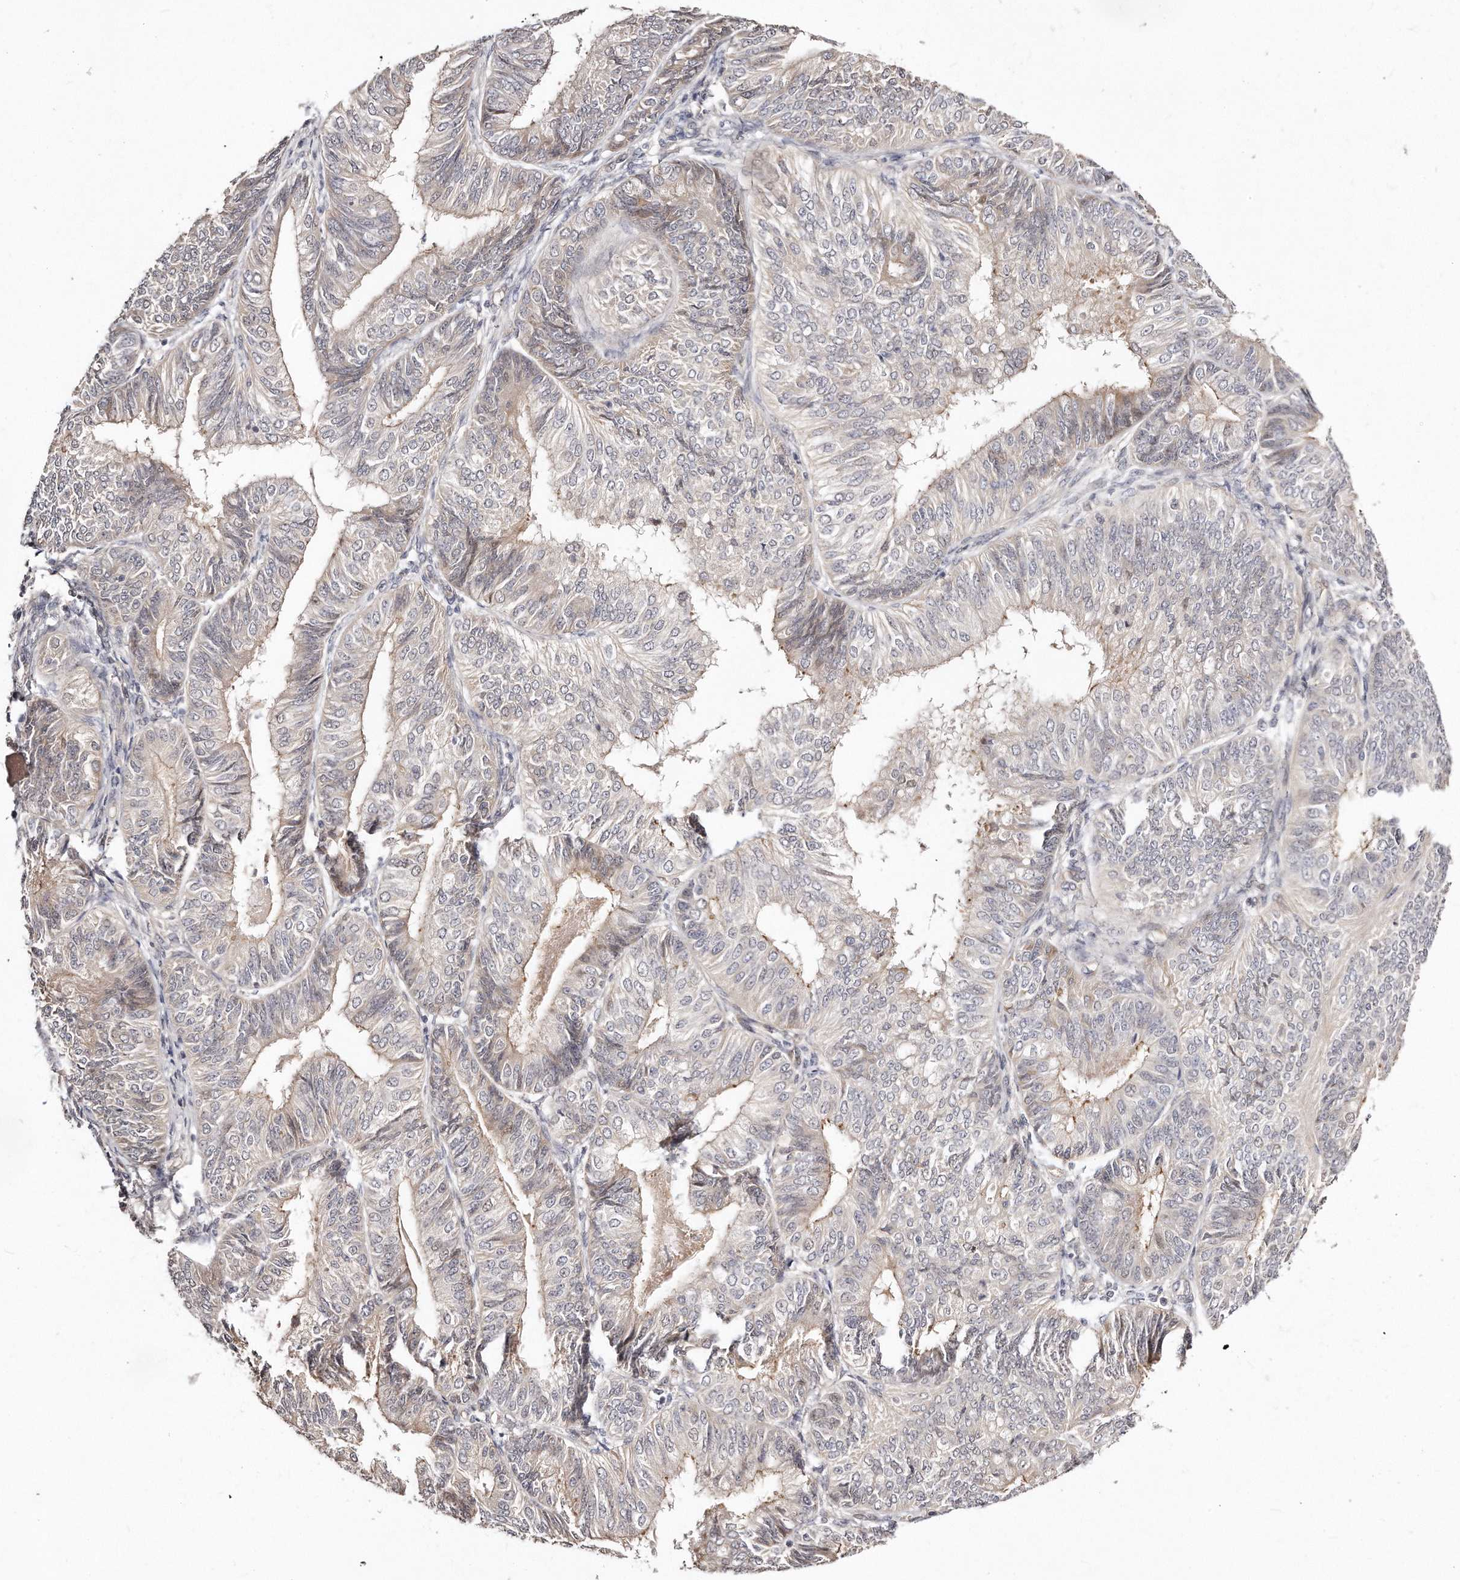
{"staining": {"intensity": "weak", "quantity": "25%-75%", "location": "cytoplasmic/membranous"}, "tissue": "endometrial cancer", "cell_type": "Tumor cells", "image_type": "cancer", "snomed": [{"axis": "morphology", "description": "Adenocarcinoma, NOS"}, {"axis": "topography", "description": "Endometrium"}], "caption": "Protein staining reveals weak cytoplasmic/membranous positivity in approximately 25%-75% of tumor cells in endometrial cancer (adenocarcinoma). The staining was performed using DAB, with brown indicating positive protein expression. Nuclei are stained blue with hematoxylin.", "gene": "CASZ1", "patient": {"sex": "female", "age": 58}}